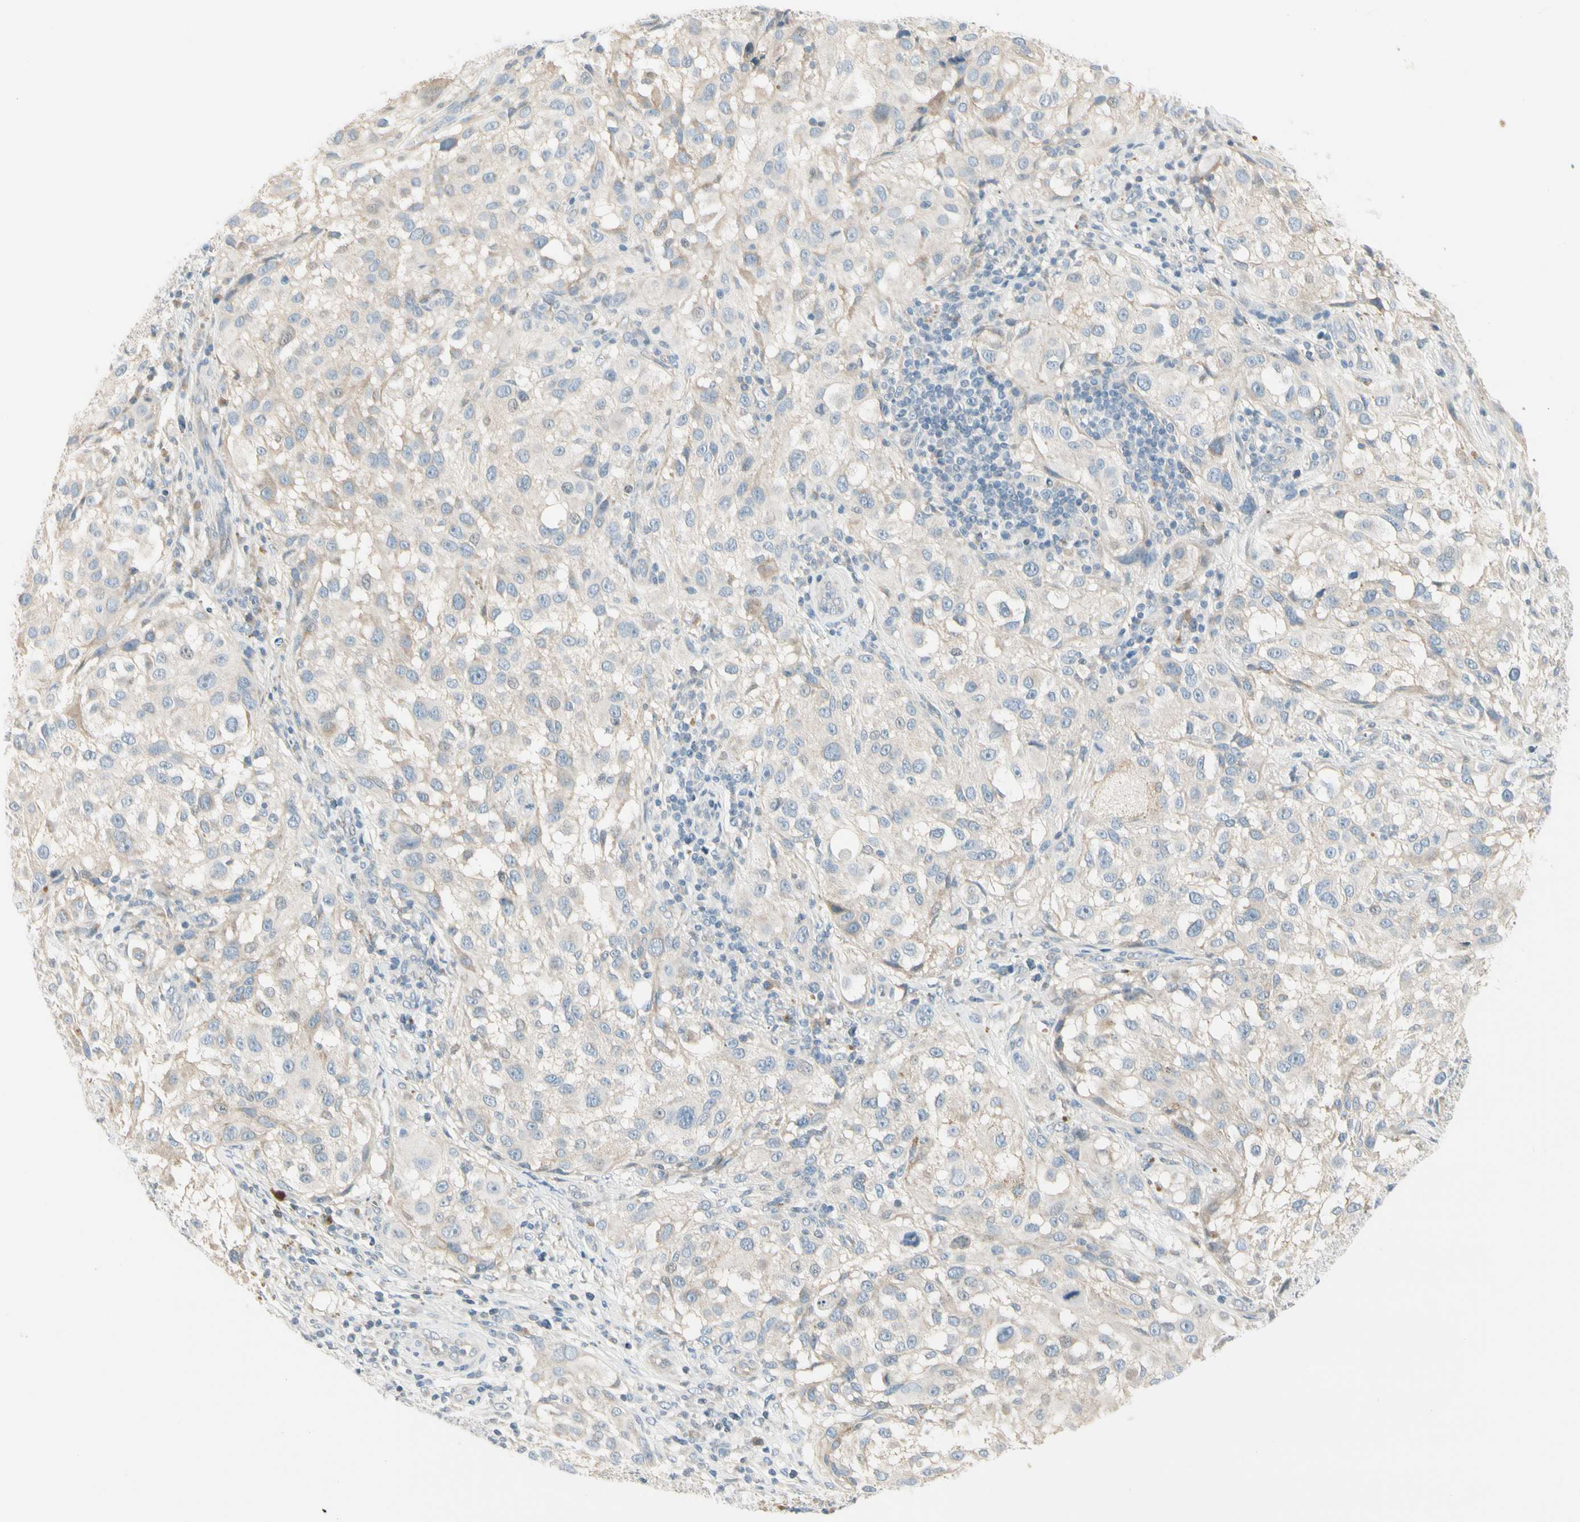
{"staining": {"intensity": "weak", "quantity": "<25%", "location": "cytoplasmic/membranous"}, "tissue": "melanoma", "cell_type": "Tumor cells", "image_type": "cancer", "snomed": [{"axis": "morphology", "description": "Necrosis, NOS"}, {"axis": "morphology", "description": "Malignant melanoma, NOS"}, {"axis": "topography", "description": "Skin"}], "caption": "IHC image of neoplastic tissue: malignant melanoma stained with DAB (3,3'-diaminobenzidine) displays no significant protein positivity in tumor cells.", "gene": "CYP2E1", "patient": {"sex": "female", "age": 87}}